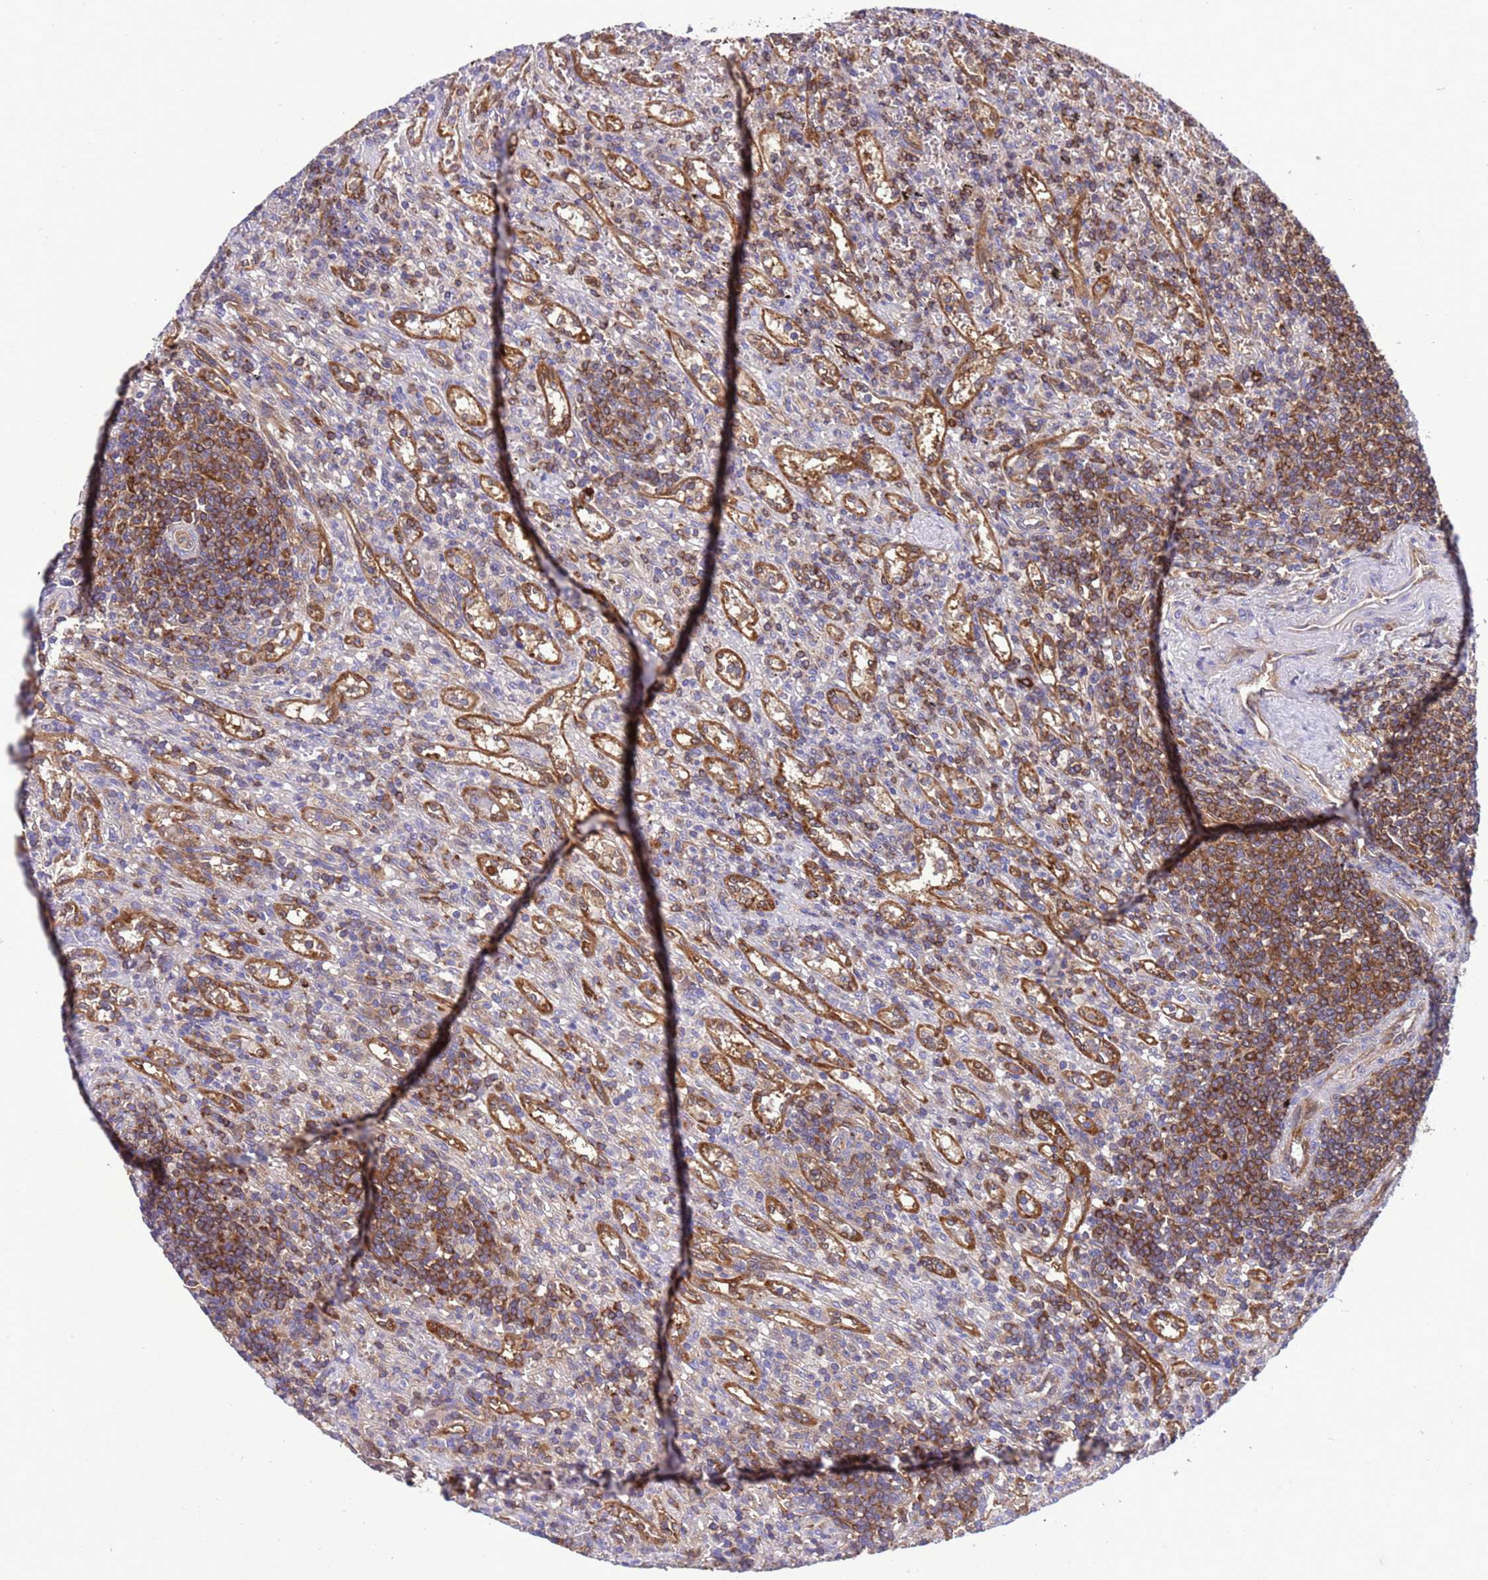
{"staining": {"intensity": "moderate", "quantity": ">75%", "location": "cytoplasmic/membranous"}, "tissue": "lymphoma", "cell_type": "Tumor cells", "image_type": "cancer", "snomed": [{"axis": "morphology", "description": "Malignant lymphoma, non-Hodgkin's type, Low grade"}, {"axis": "topography", "description": "Spleen"}], "caption": "Immunohistochemical staining of human lymphoma demonstrates moderate cytoplasmic/membranous protein staining in approximately >75% of tumor cells.", "gene": "RABEP2", "patient": {"sex": "male", "age": 76}}